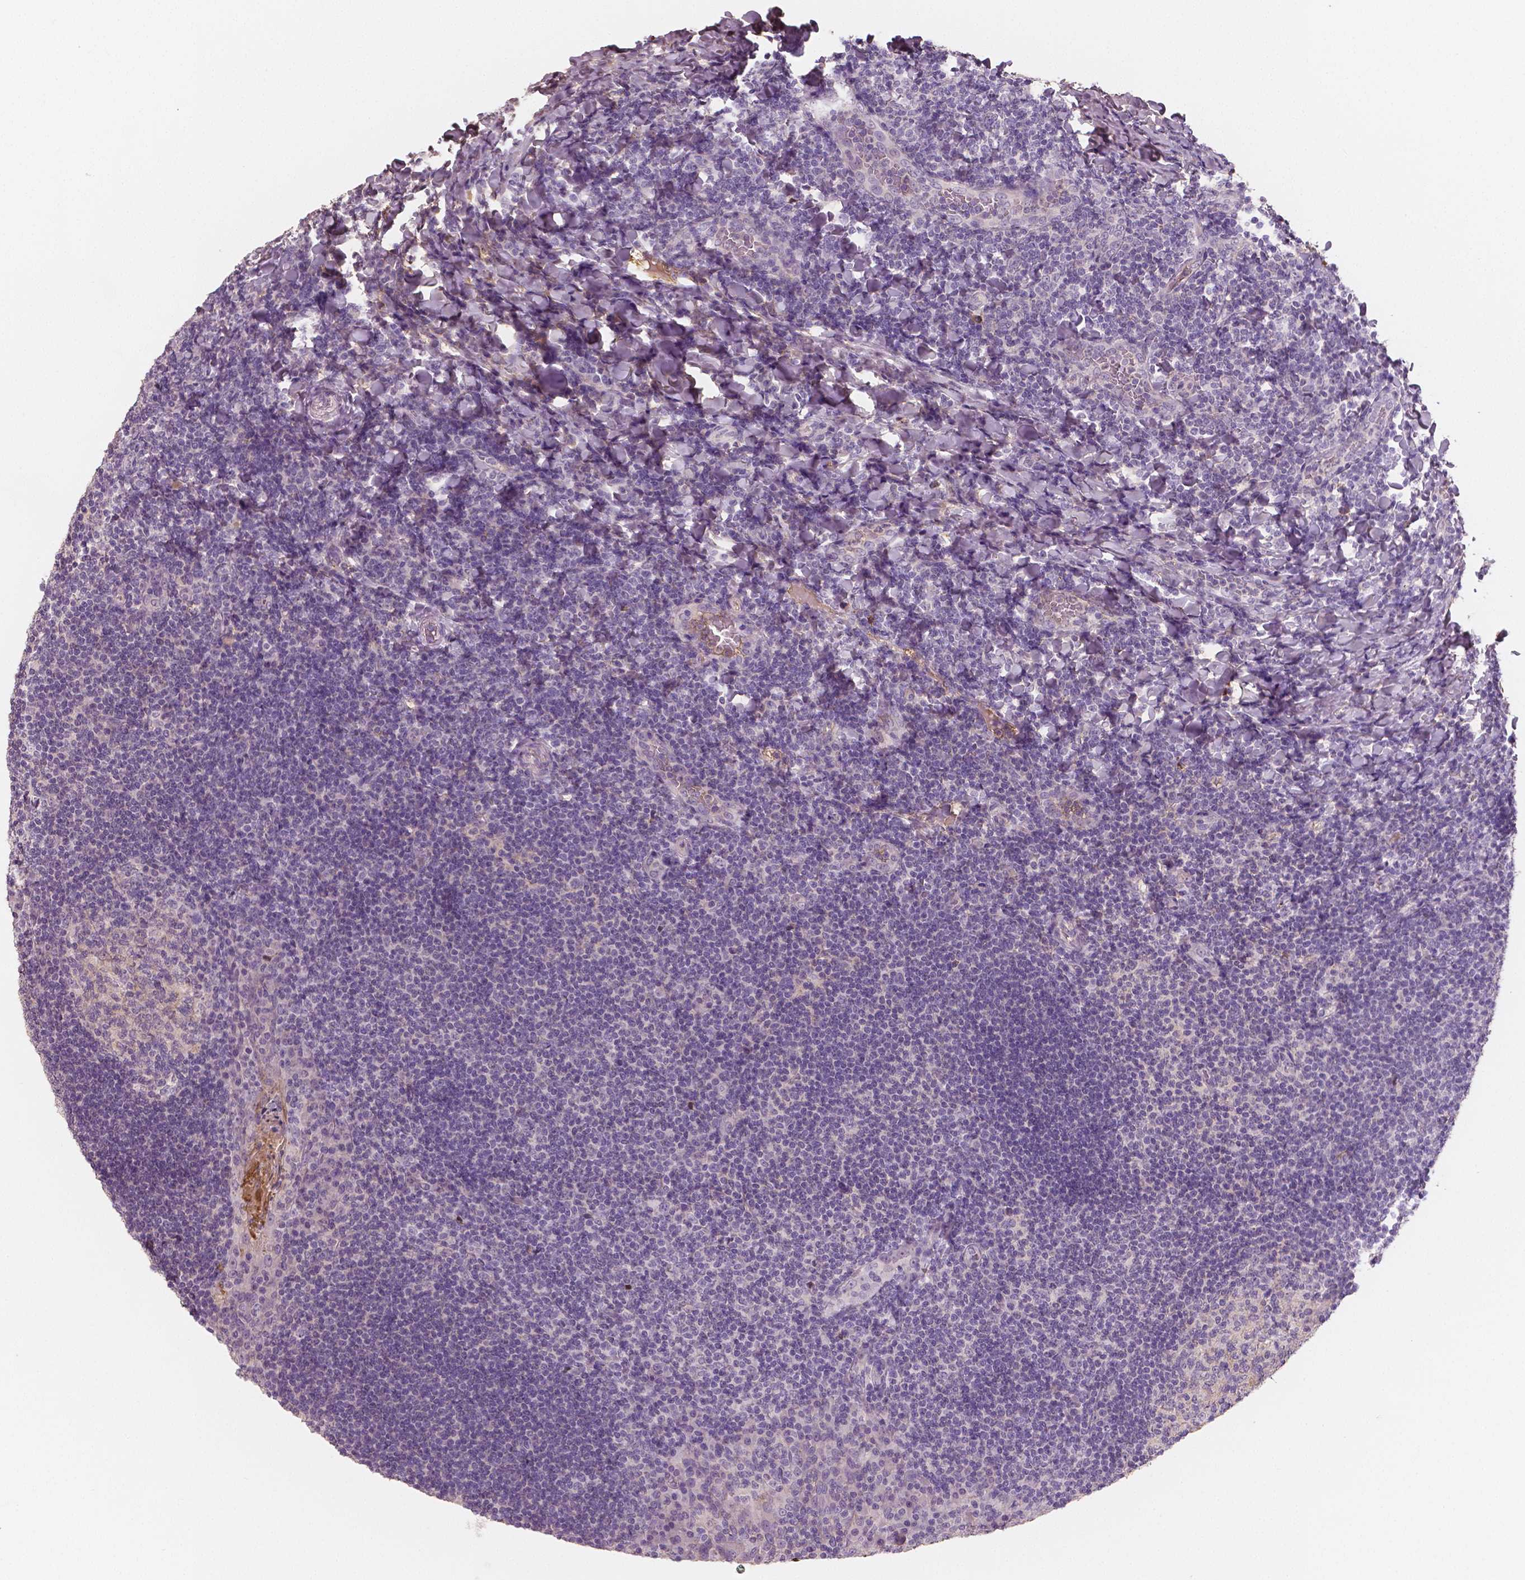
{"staining": {"intensity": "negative", "quantity": "none", "location": "none"}, "tissue": "tonsil", "cell_type": "Germinal center cells", "image_type": "normal", "snomed": [{"axis": "morphology", "description": "Normal tissue, NOS"}, {"axis": "topography", "description": "Tonsil"}], "caption": "A high-resolution image shows IHC staining of benign tonsil, which exhibits no significant staining in germinal center cells.", "gene": "APOA4", "patient": {"sex": "male", "age": 17}}